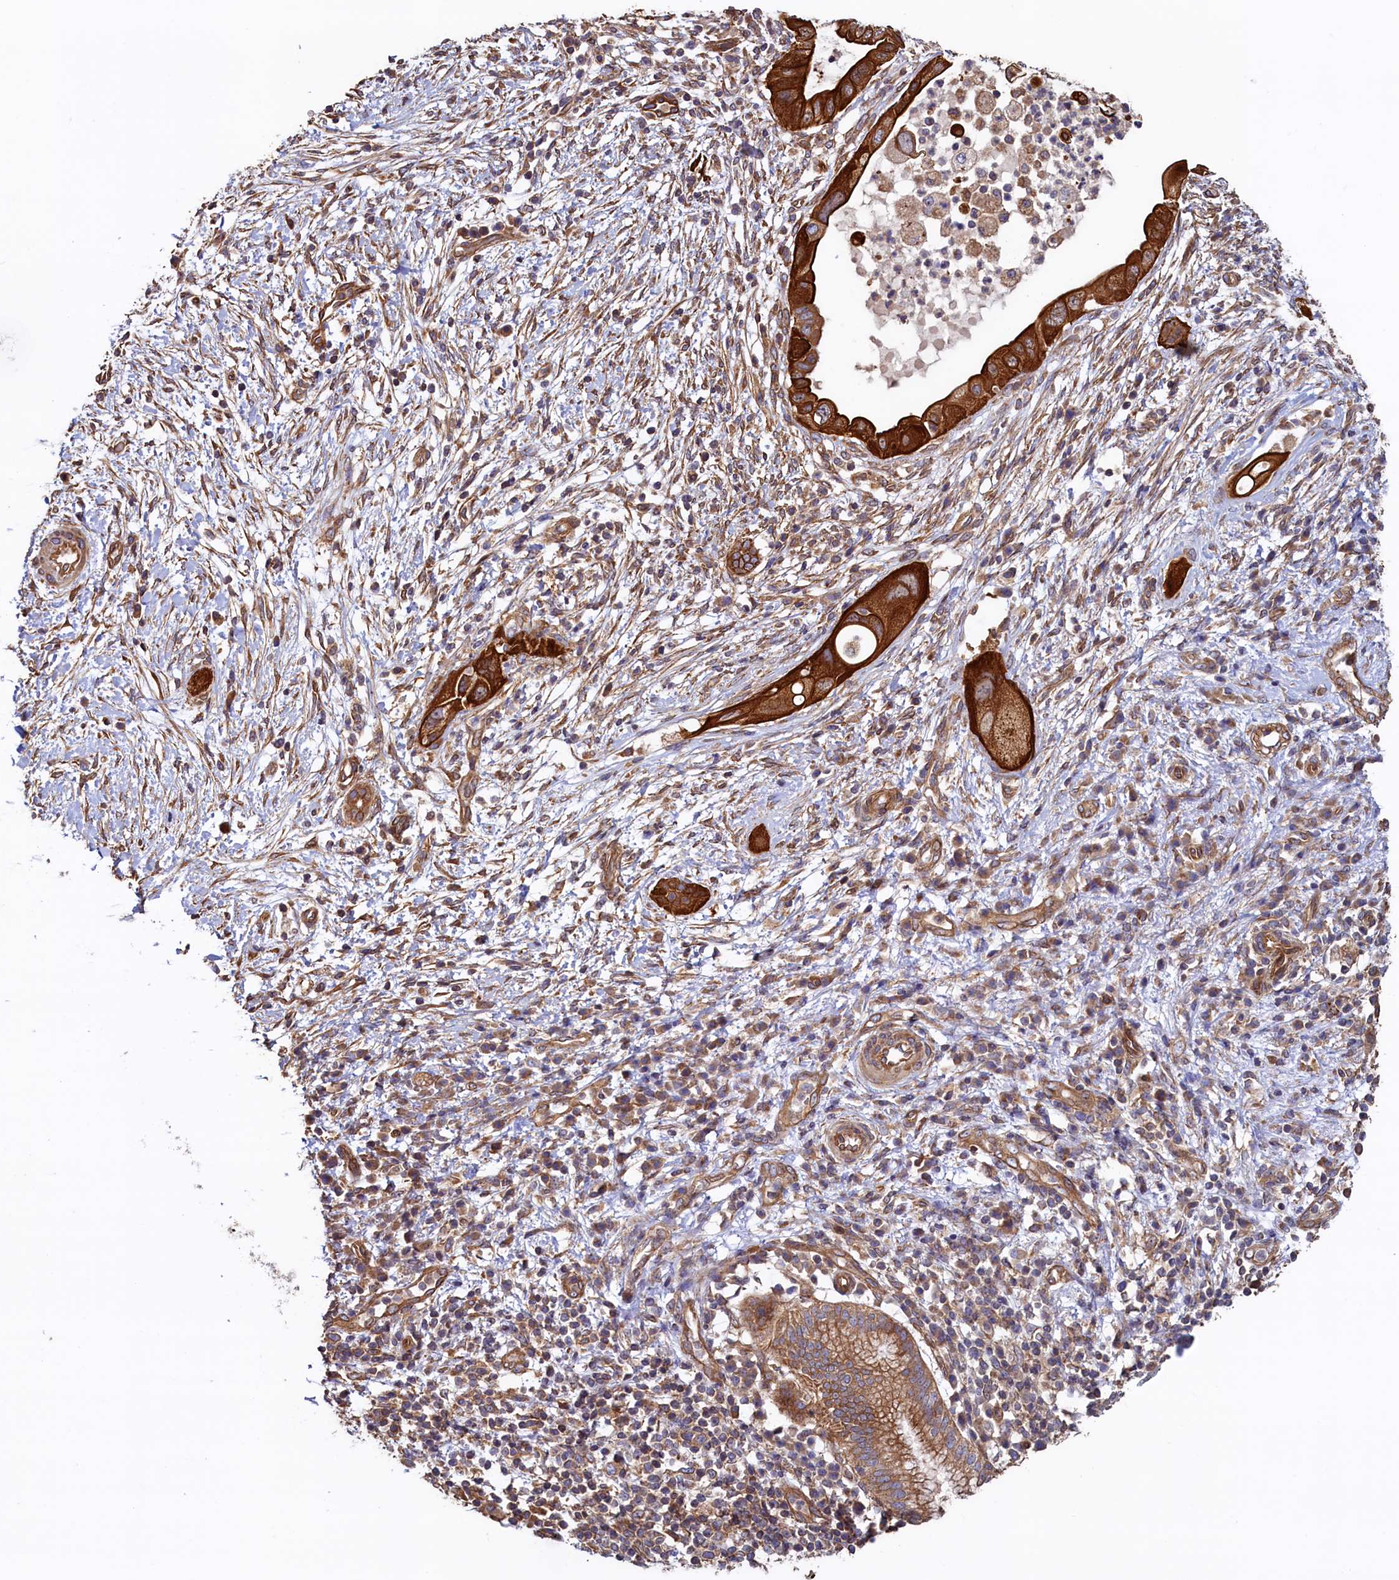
{"staining": {"intensity": "strong", "quantity": ">75%", "location": "cytoplasmic/membranous"}, "tissue": "pancreatic cancer", "cell_type": "Tumor cells", "image_type": "cancer", "snomed": [{"axis": "morphology", "description": "Adenocarcinoma, NOS"}, {"axis": "topography", "description": "Pancreas"}], "caption": "Immunohistochemistry of pancreatic cancer (adenocarcinoma) displays high levels of strong cytoplasmic/membranous staining in approximately >75% of tumor cells. Immunohistochemistry stains the protein in brown and the nuclei are stained blue.", "gene": "ATXN2L", "patient": {"sex": "male", "age": 68}}